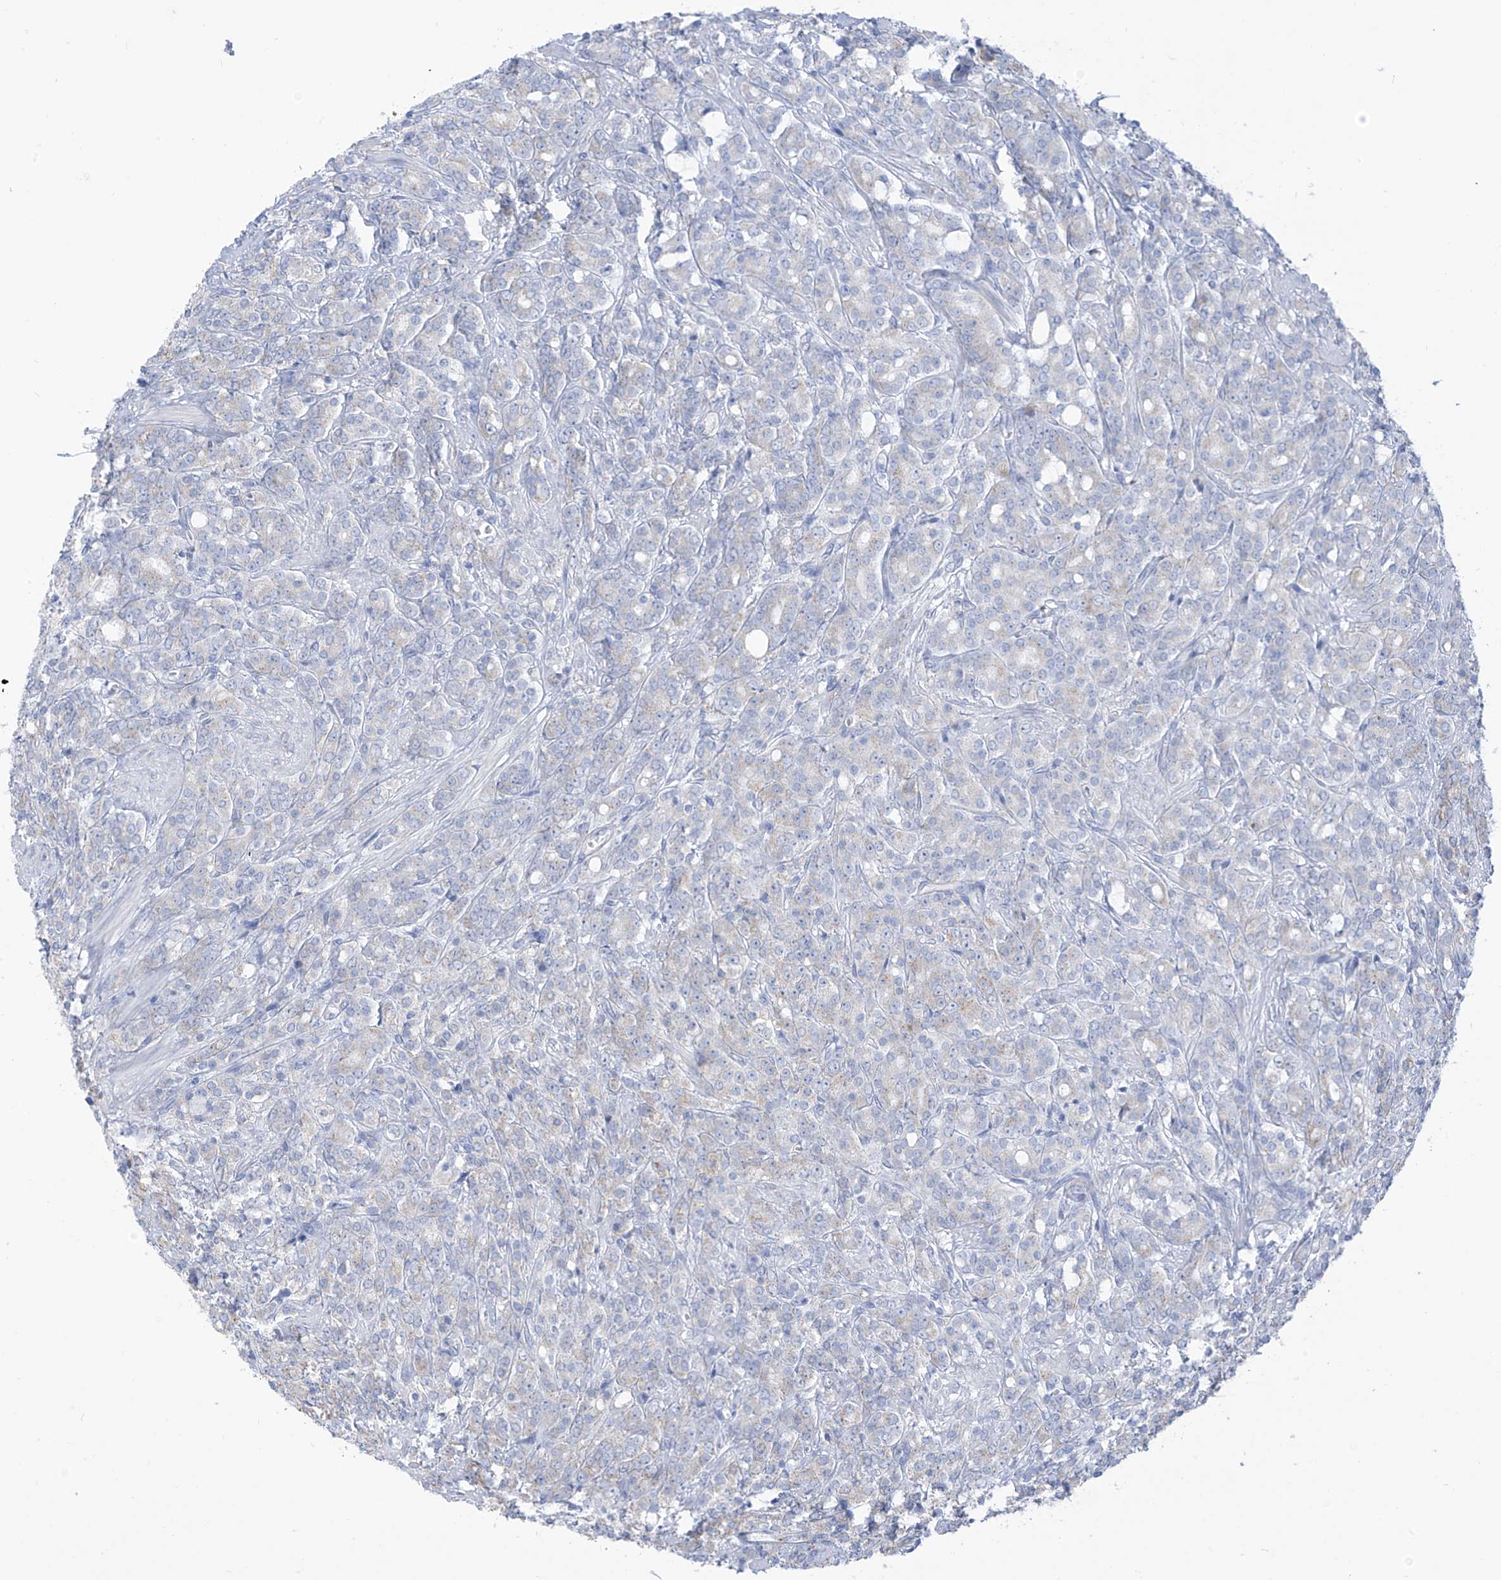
{"staining": {"intensity": "negative", "quantity": "none", "location": "none"}, "tissue": "prostate cancer", "cell_type": "Tumor cells", "image_type": "cancer", "snomed": [{"axis": "morphology", "description": "Adenocarcinoma, High grade"}, {"axis": "topography", "description": "Prostate"}], "caption": "This image is of prostate cancer stained with immunohistochemistry (IHC) to label a protein in brown with the nuclei are counter-stained blue. There is no expression in tumor cells.", "gene": "RCN2", "patient": {"sex": "male", "age": 62}}